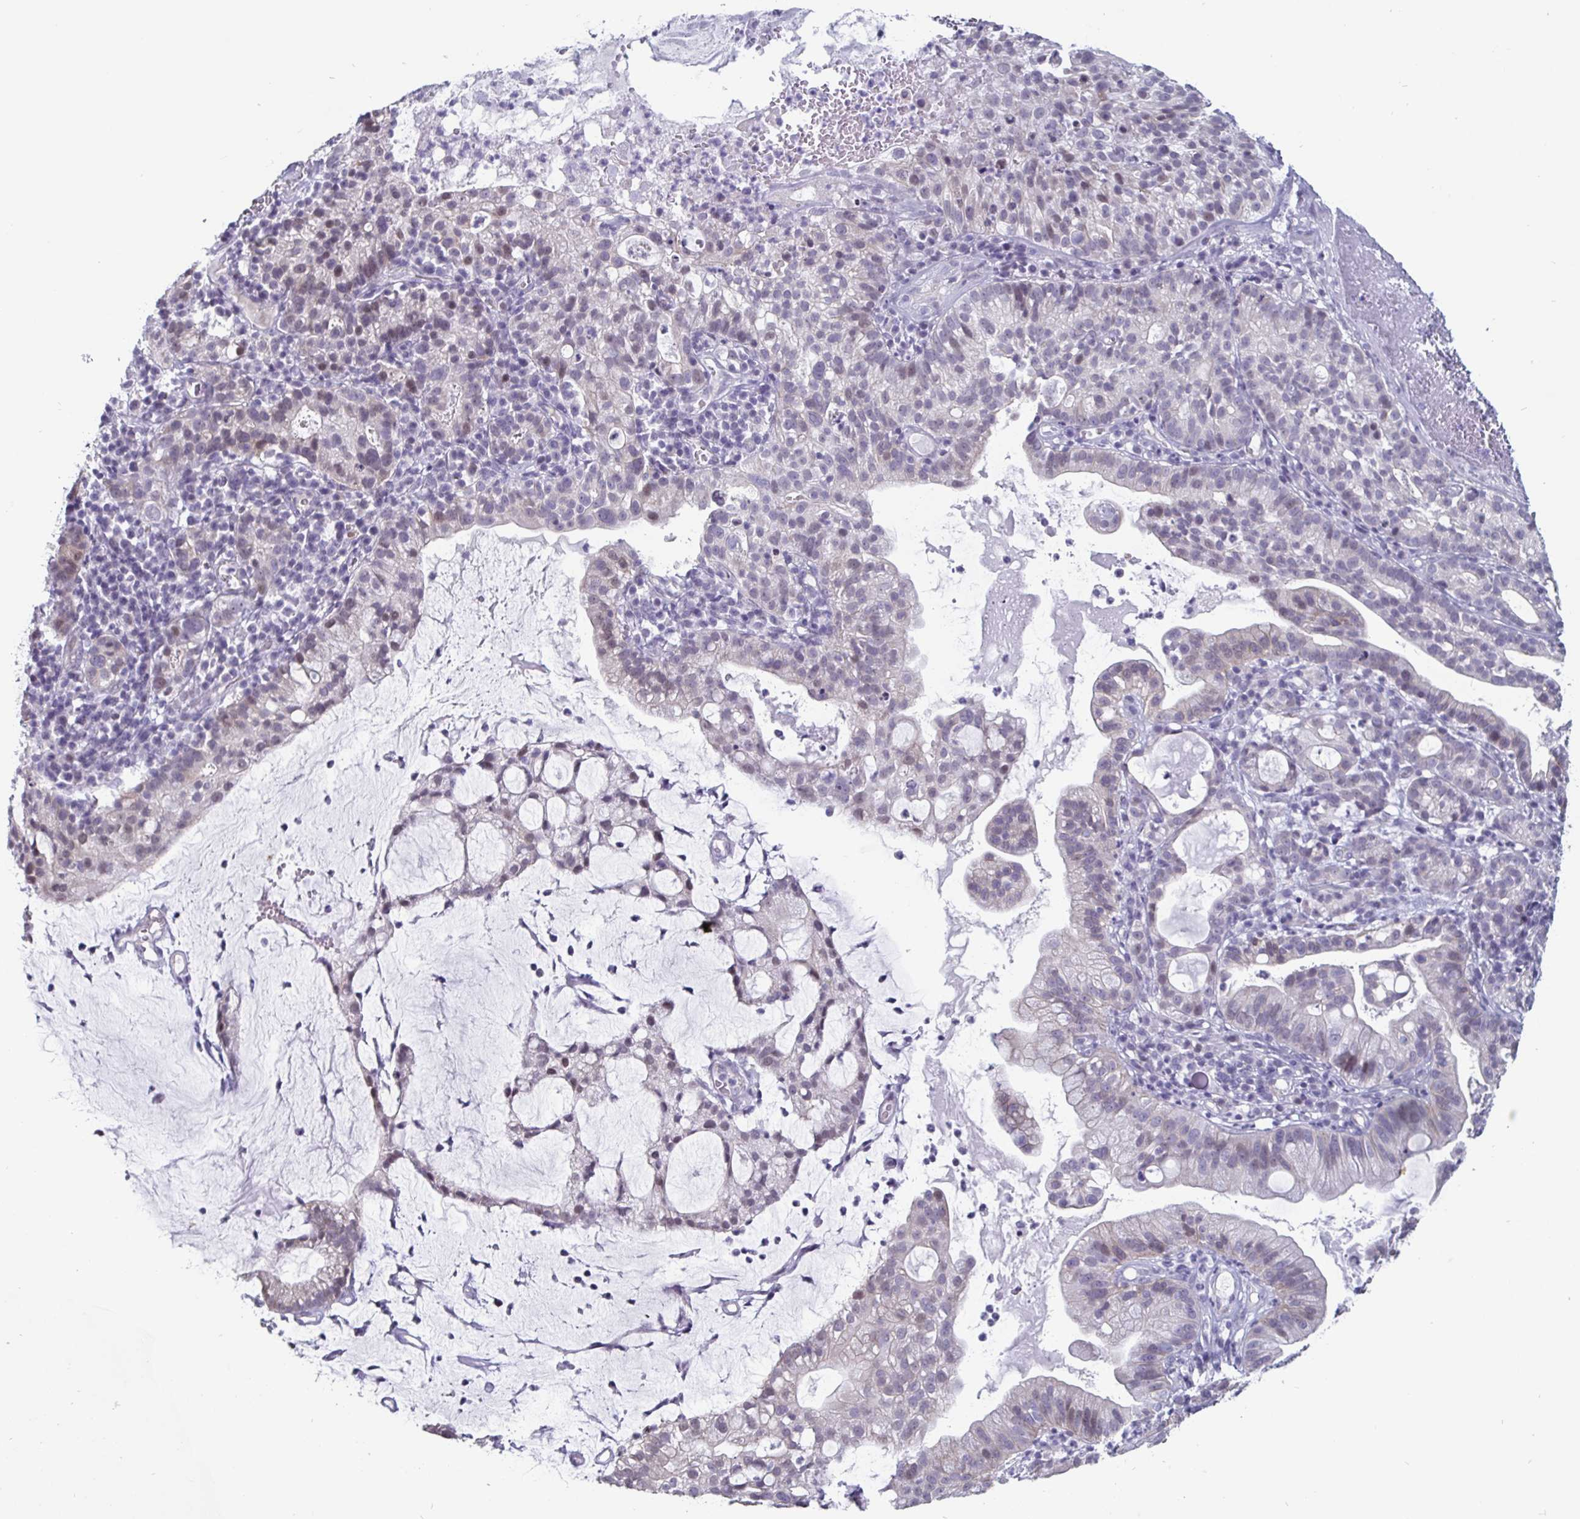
{"staining": {"intensity": "negative", "quantity": "none", "location": "none"}, "tissue": "cervical cancer", "cell_type": "Tumor cells", "image_type": "cancer", "snomed": [{"axis": "morphology", "description": "Adenocarcinoma, NOS"}, {"axis": "topography", "description": "Cervix"}], "caption": "Protein analysis of adenocarcinoma (cervical) reveals no significant staining in tumor cells.", "gene": "OOSP2", "patient": {"sex": "female", "age": 41}}